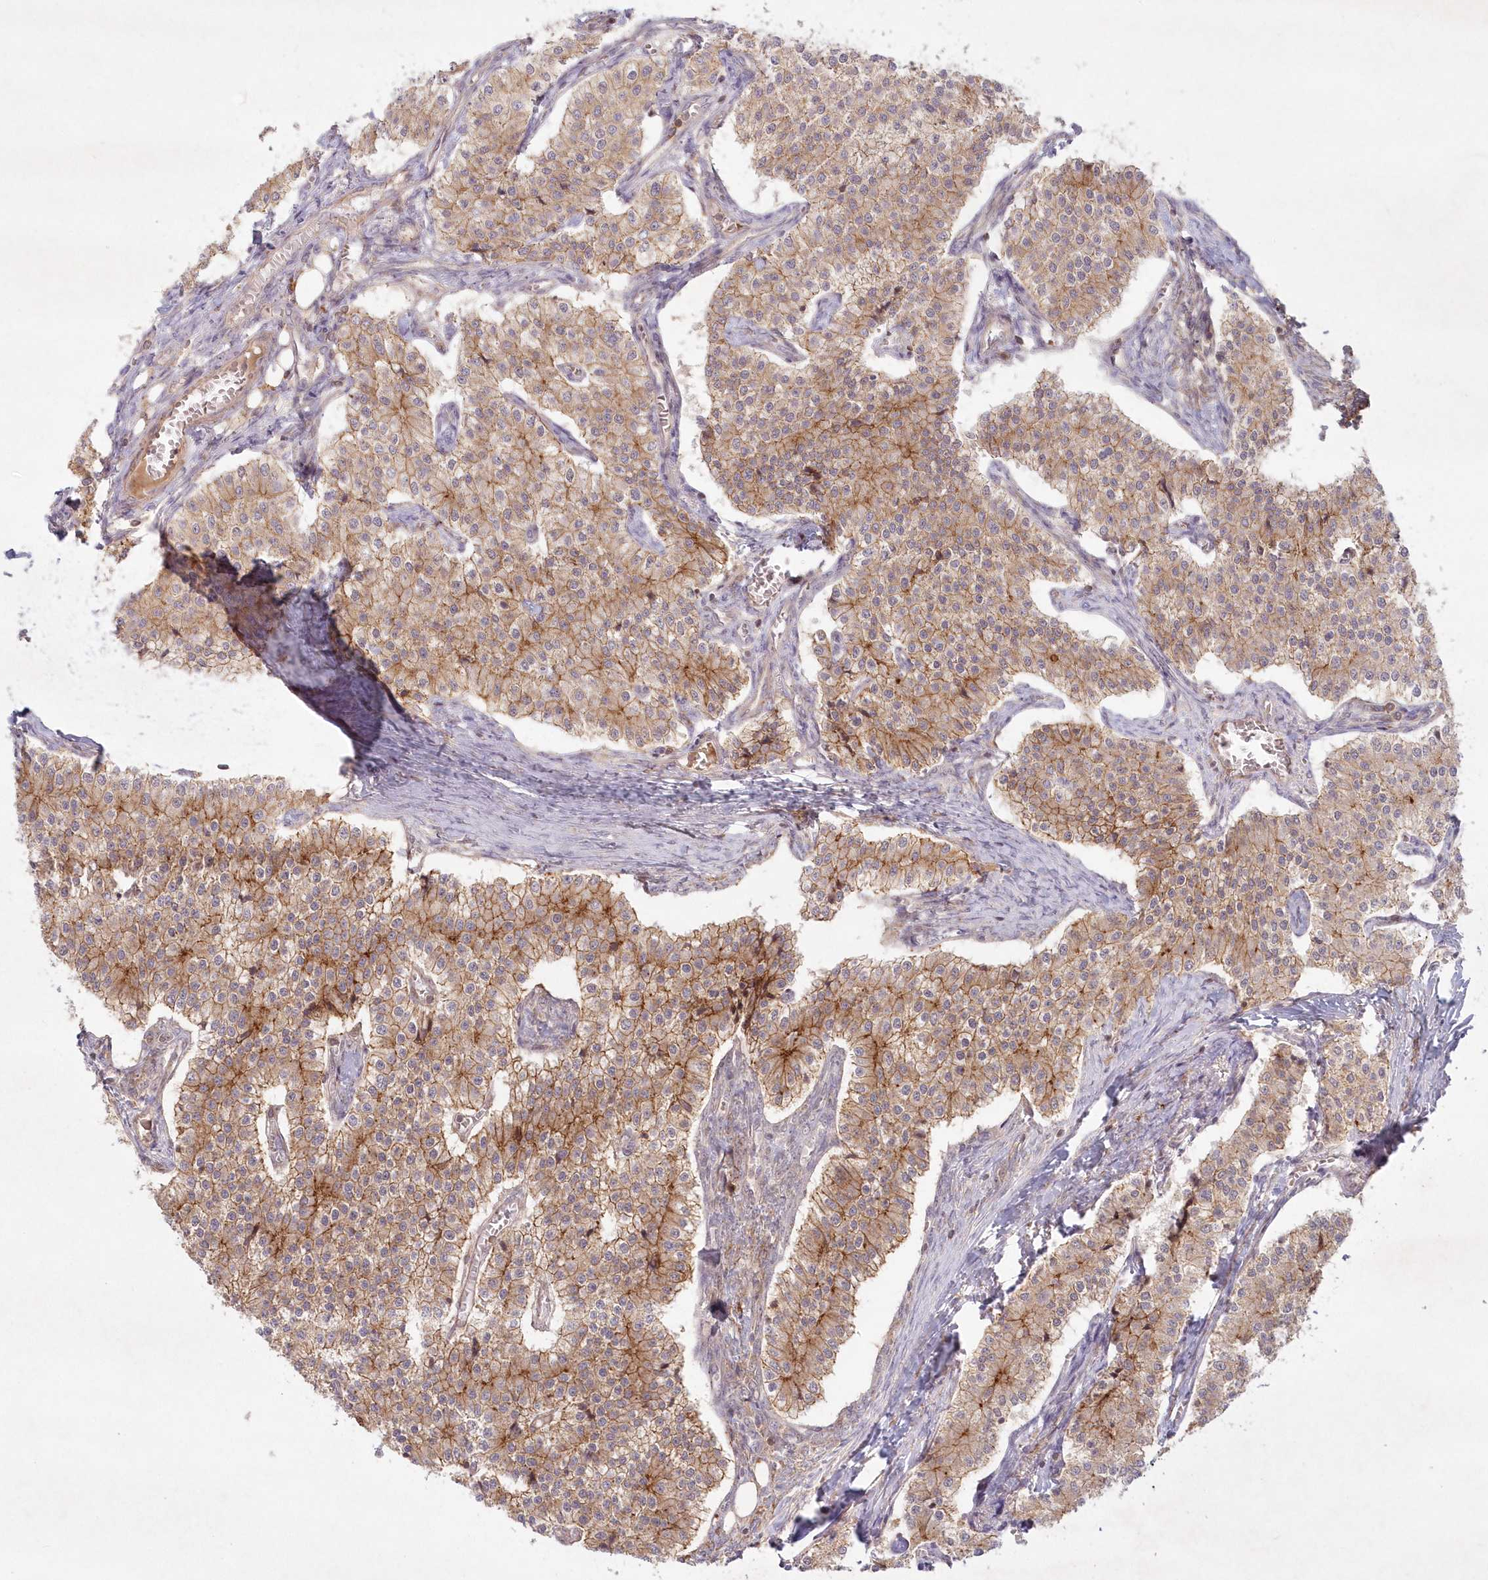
{"staining": {"intensity": "moderate", "quantity": ">75%", "location": "cytoplasmic/membranous"}, "tissue": "carcinoid", "cell_type": "Tumor cells", "image_type": "cancer", "snomed": [{"axis": "morphology", "description": "Carcinoid, malignant, NOS"}, {"axis": "topography", "description": "Colon"}], "caption": "DAB (3,3'-diaminobenzidine) immunohistochemical staining of carcinoid (malignant) displays moderate cytoplasmic/membranous protein staining in approximately >75% of tumor cells.", "gene": "TOGARAM2", "patient": {"sex": "female", "age": 52}}